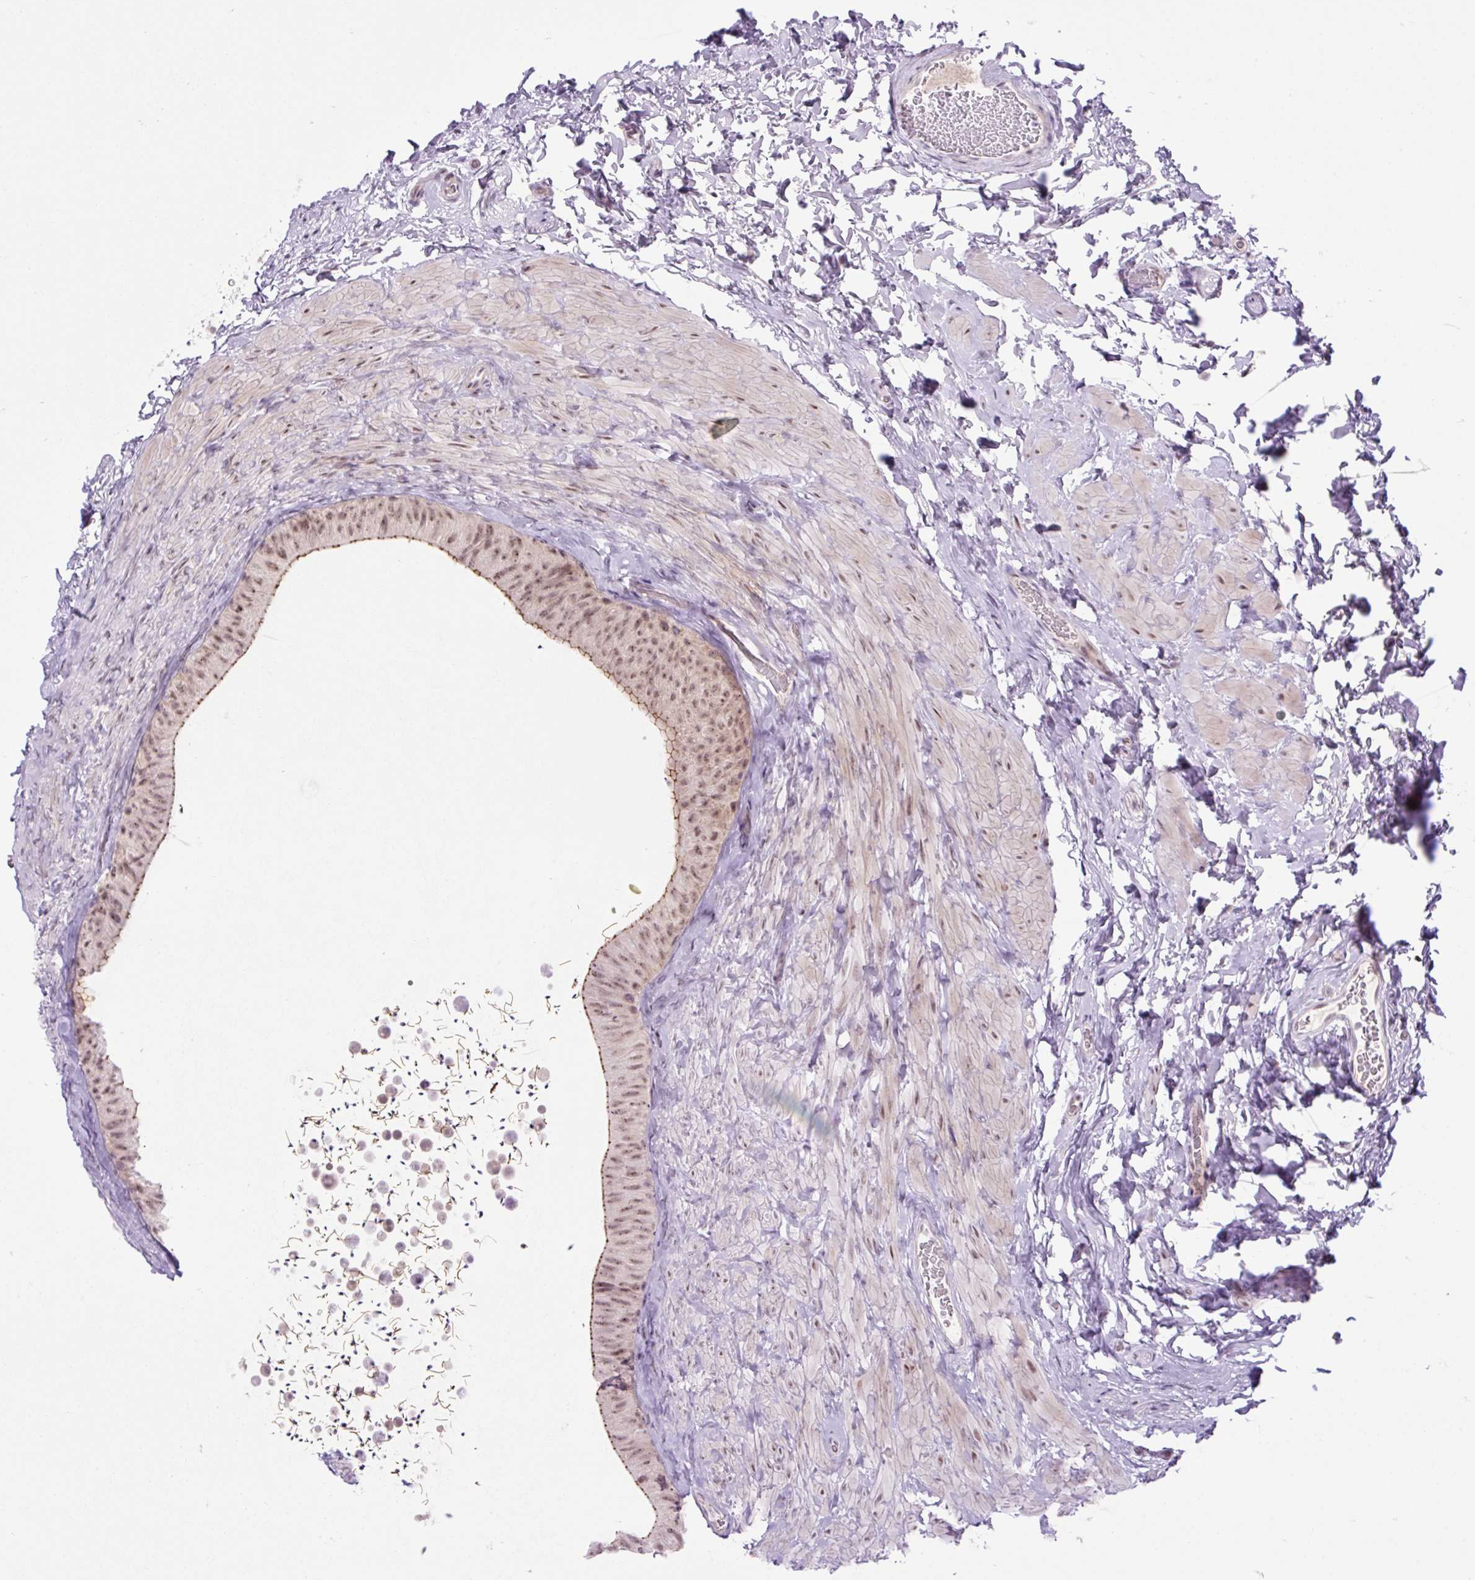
{"staining": {"intensity": "moderate", "quantity": "25%-75%", "location": "cytoplasmic/membranous,nuclear"}, "tissue": "epididymis", "cell_type": "Glandular cells", "image_type": "normal", "snomed": [{"axis": "morphology", "description": "Normal tissue, NOS"}, {"axis": "topography", "description": "Epididymis, spermatic cord, NOS"}, {"axis": "topography", "description": "Epididymis"}], "caption": "IHC image of benign human epididymis stained for a protein (brown), which shows medium levels of moderate cytoplasmic/membranous,nuclear positivity in approximately 25%-75% of glandular cells.", "gene": "ICE1", "patient": {"sex": "male", "age": 31}}